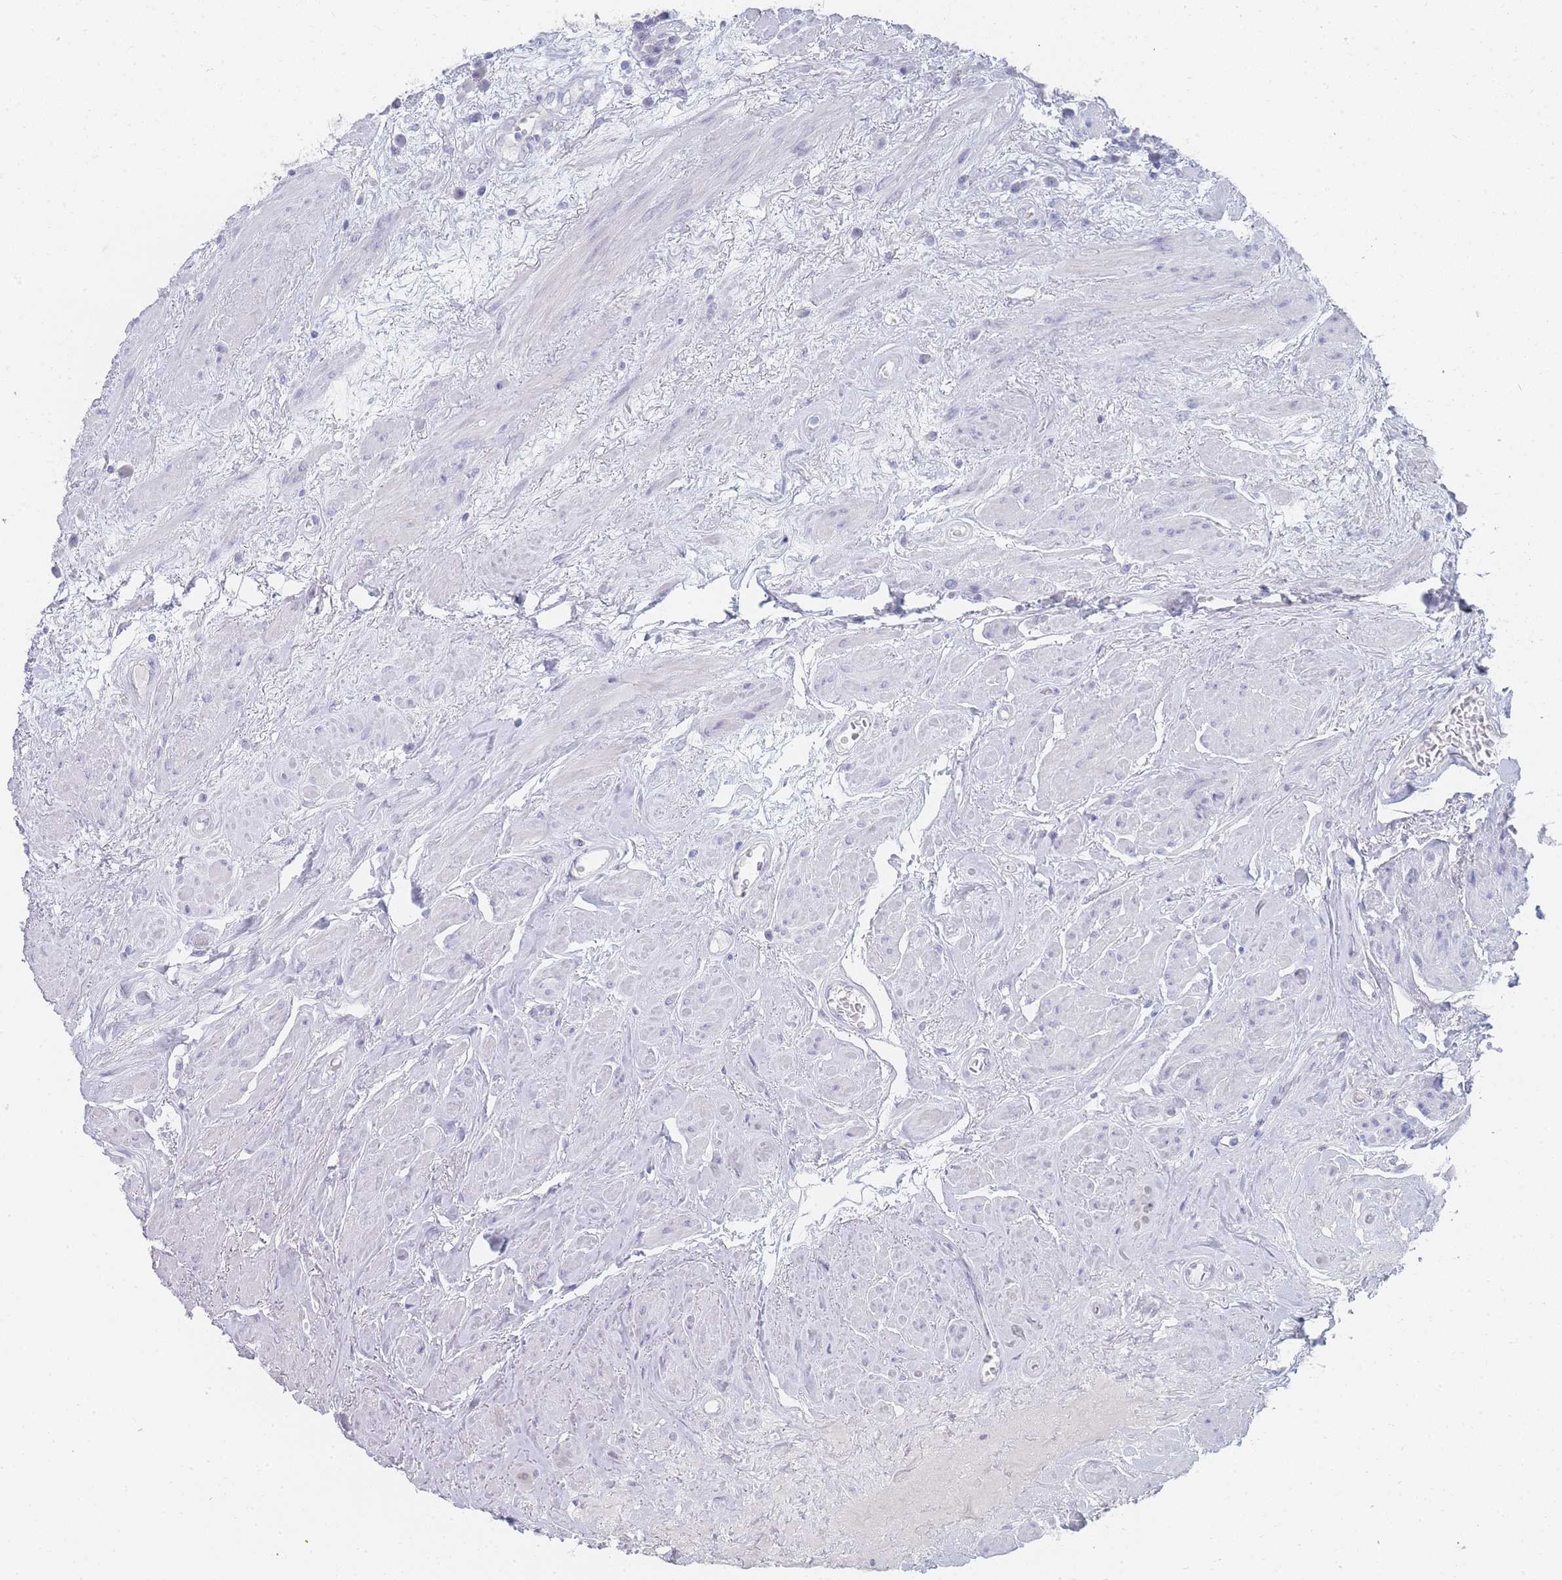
{"staining": {"intensity": "negative", "quantity": "none", "location": "none"}, "tissue": "urothelial cancer", "cell_type": "Tumor cells", "image_type": "cancer", "snomed": [{"axis": "morphology", "description": "Urothelial carcinoma, High grade"}, {"axis": "topography", "description": "Urinary bladder"}], "caption": "This is a histopathology image of IHC staining of urothelial cancer, which shows no expression in tumor cells.", "gene": "IMPG1", "patient": {"sex": "female", "age": 63}}